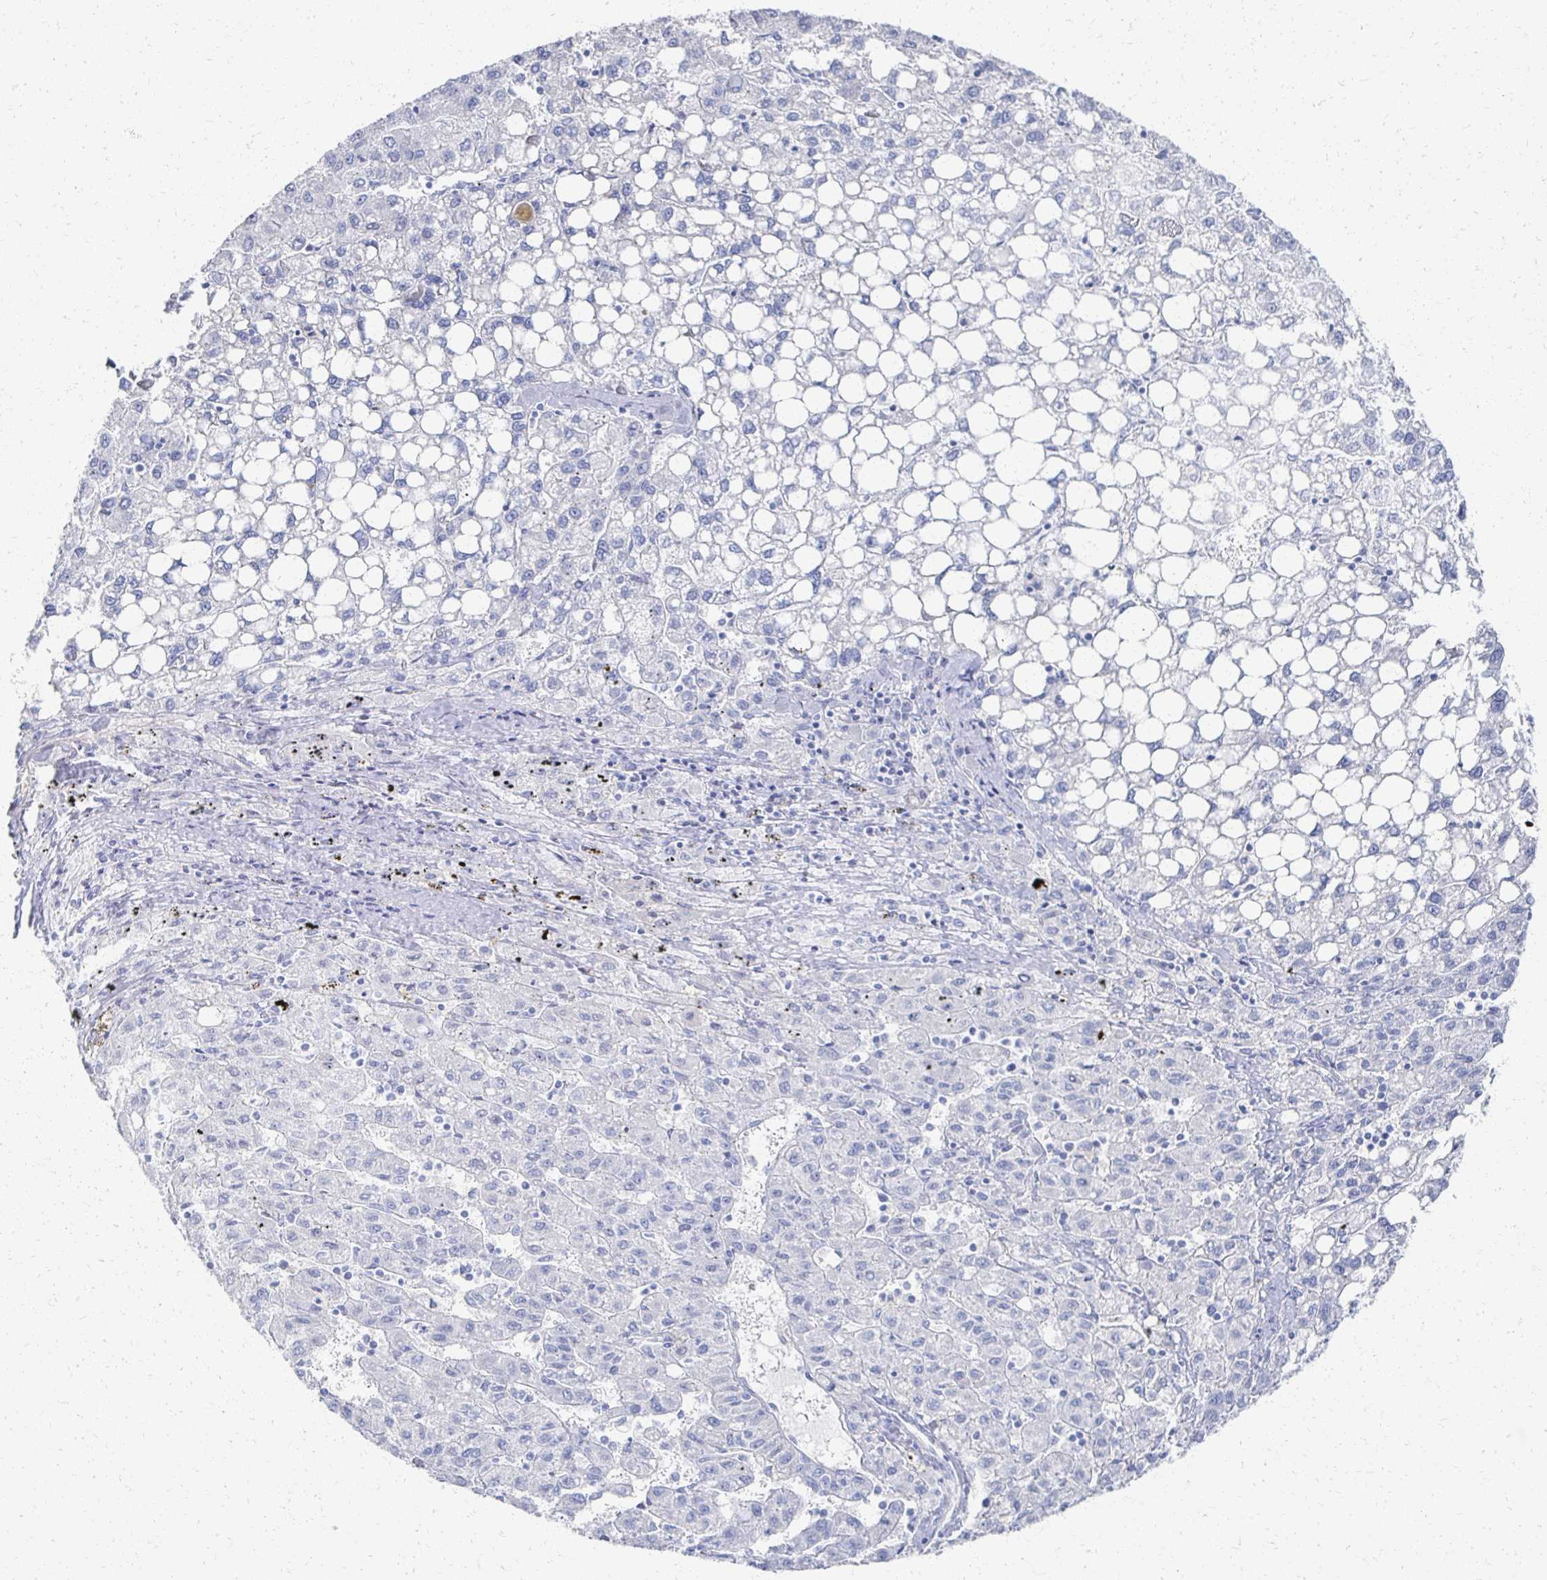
{"staining": {"intensity": "negative", "quantity": "none", "location": "none"}, "tissue": "liver cancer", "cell_type": "Tumor cells", "image_type": "cancer", "snomed": [{"axis": "morphology", "description": "Carcinoma, Hepatocellular, NOS"}, {"axis": "topography", "description": "Liver"}], "caption": "The IHC micrograph has no significant staining in tumor cells of liver cancer tissue.", "gene": "PRR20A", "patient": {"sex": "female", "age": 82}}